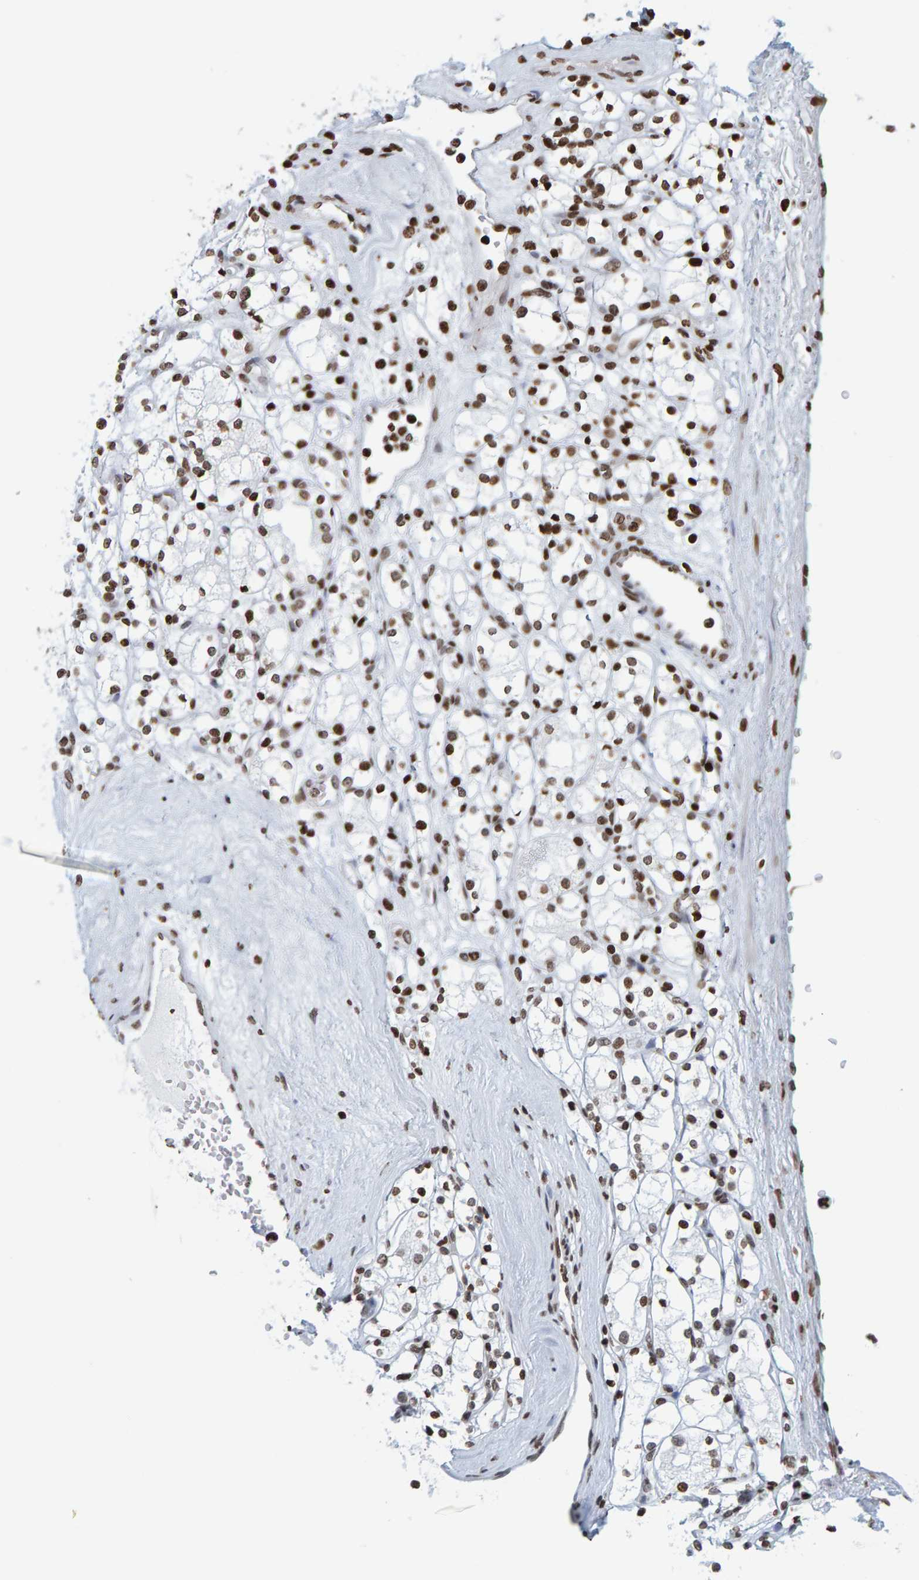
{"staining": {"intensity": "moderate", "quantity": ">75%", "location": "nuclear"}, "tissue": "renal cancer", "cell_type": "Tumor cells", "image_type": "cancer", "snomed": [{"axis": "morphology", "description": "Adenocarcinoma, NOS"}, {"axis": "topography", "description": "Kidney"}], "caption": "Renal adenocarcinoma stained for a protein reveals moderate nuclear positivity in tumor cells.", "gene": "BRF2", "patient": {"sex": "male", "age": 77}}